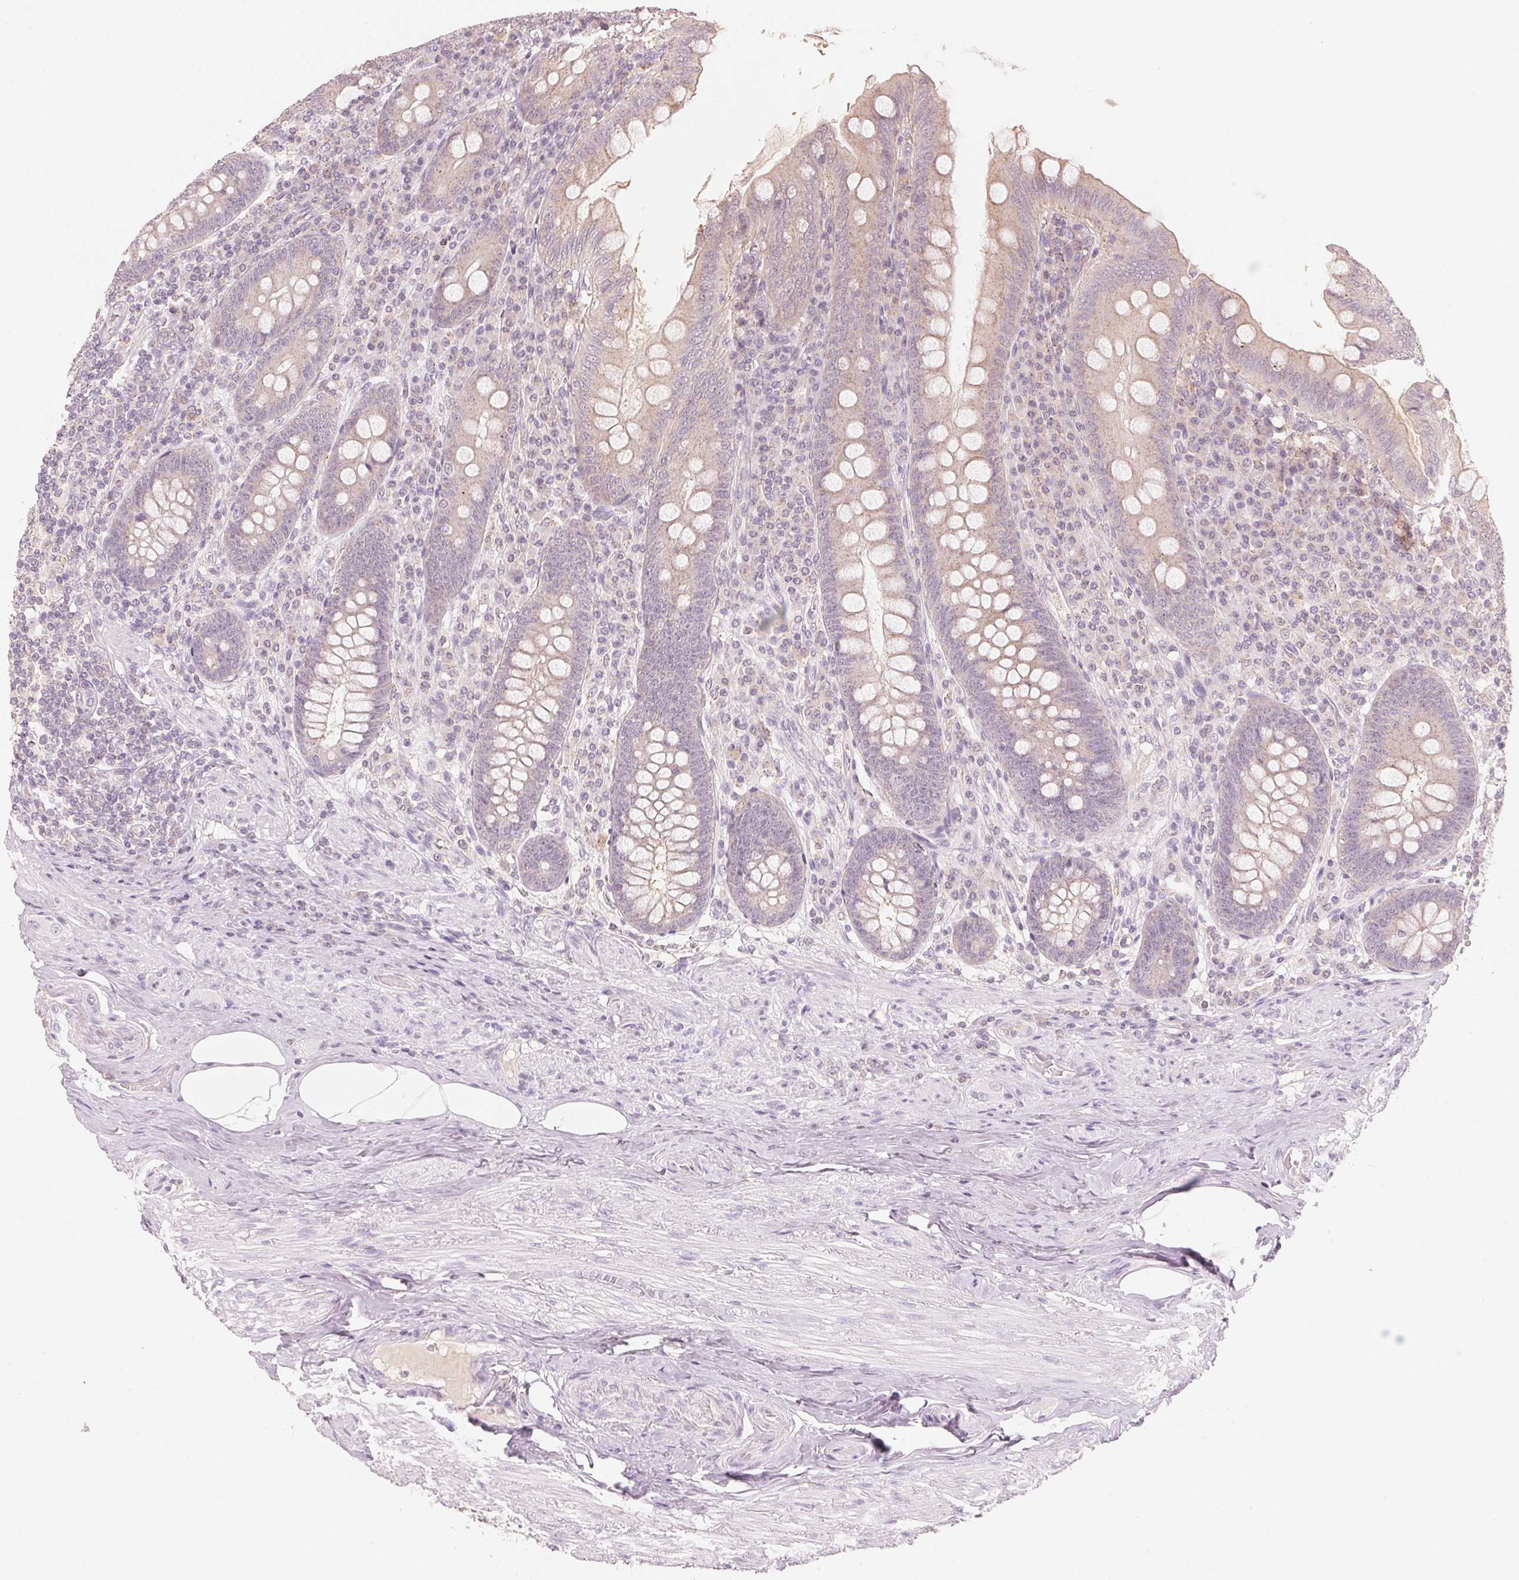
{"staining": {"intensity": "weak", "quantity": "25%-75%", "location": "cytoplasmic/membranous"}, "tissue": "appendix", "cell_type": "Glandular cells", "image_type": "normal", "snomed": [{"axis": "morphology", "description": "Normal tissue, NOS"}, {"axis": "topography", "description": "Appendix"}], "caption": "Protein expression analysis of benign appendix reveals weak cytoplasmic/membranous positivity in about 25%-75% of glandular cells. Nuclei are stained in blue.", "gene": "HOXB13", "patient": {"sex": "male", "age": 71}}